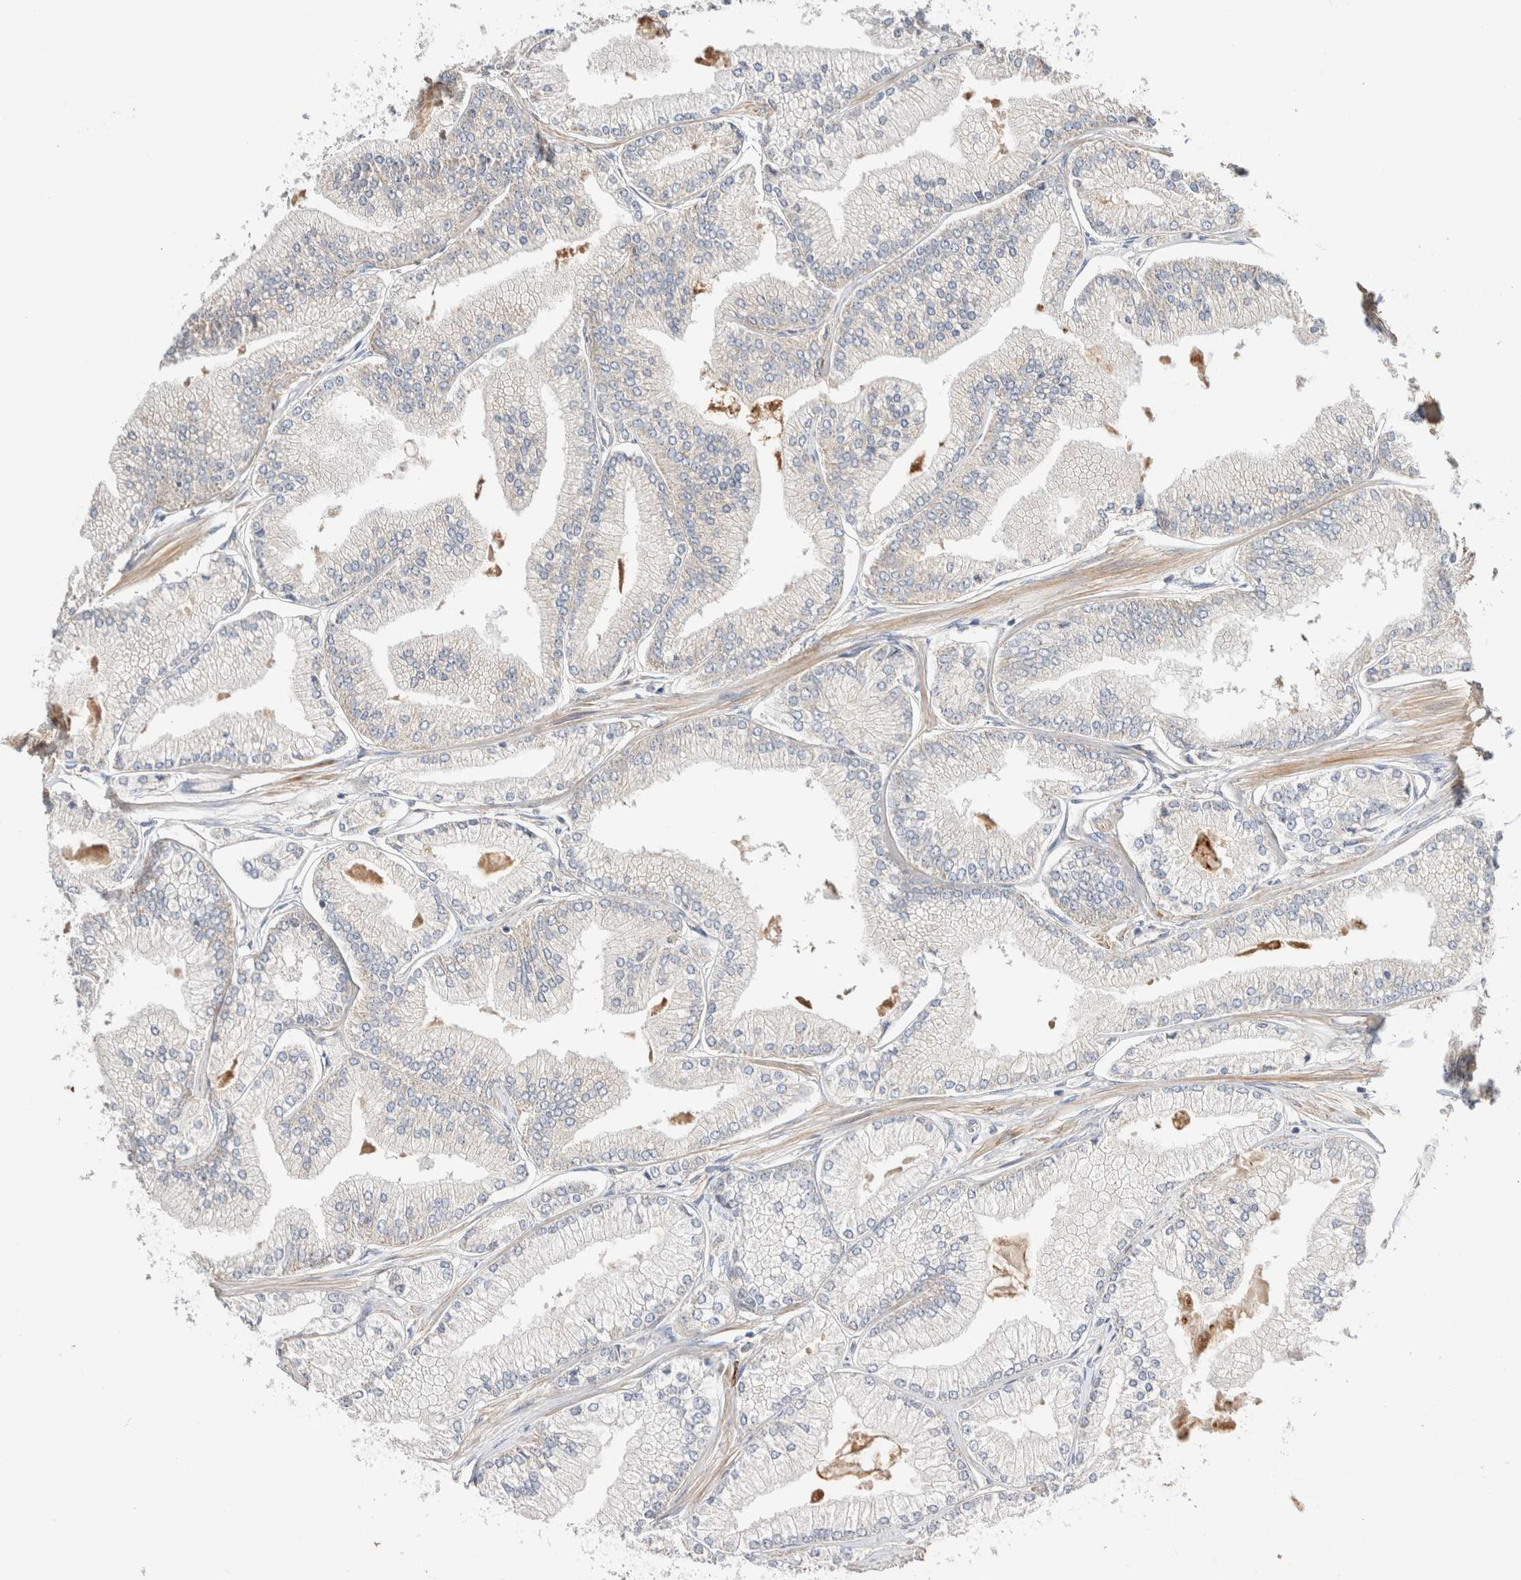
{"staining": {"intensity": "negative", "quantity": "none", "location": "none"}, "tissue": "prostate cancer", "cell_type": "Tumor cells", "image_type": "cancer", "snomed": [{"axis": "morphology", "description": "Adenocarcinoma, Low grade"}, {"axis": "topography", "description": "Prostate"}], "caption": "This is an IHC micrograph of human prostate cancer (low-grade adenocarcinoma). There is no staining in tumor cells.", "gene": "B3GNTL1", "patient": {"sex": "male", "age": 52}}